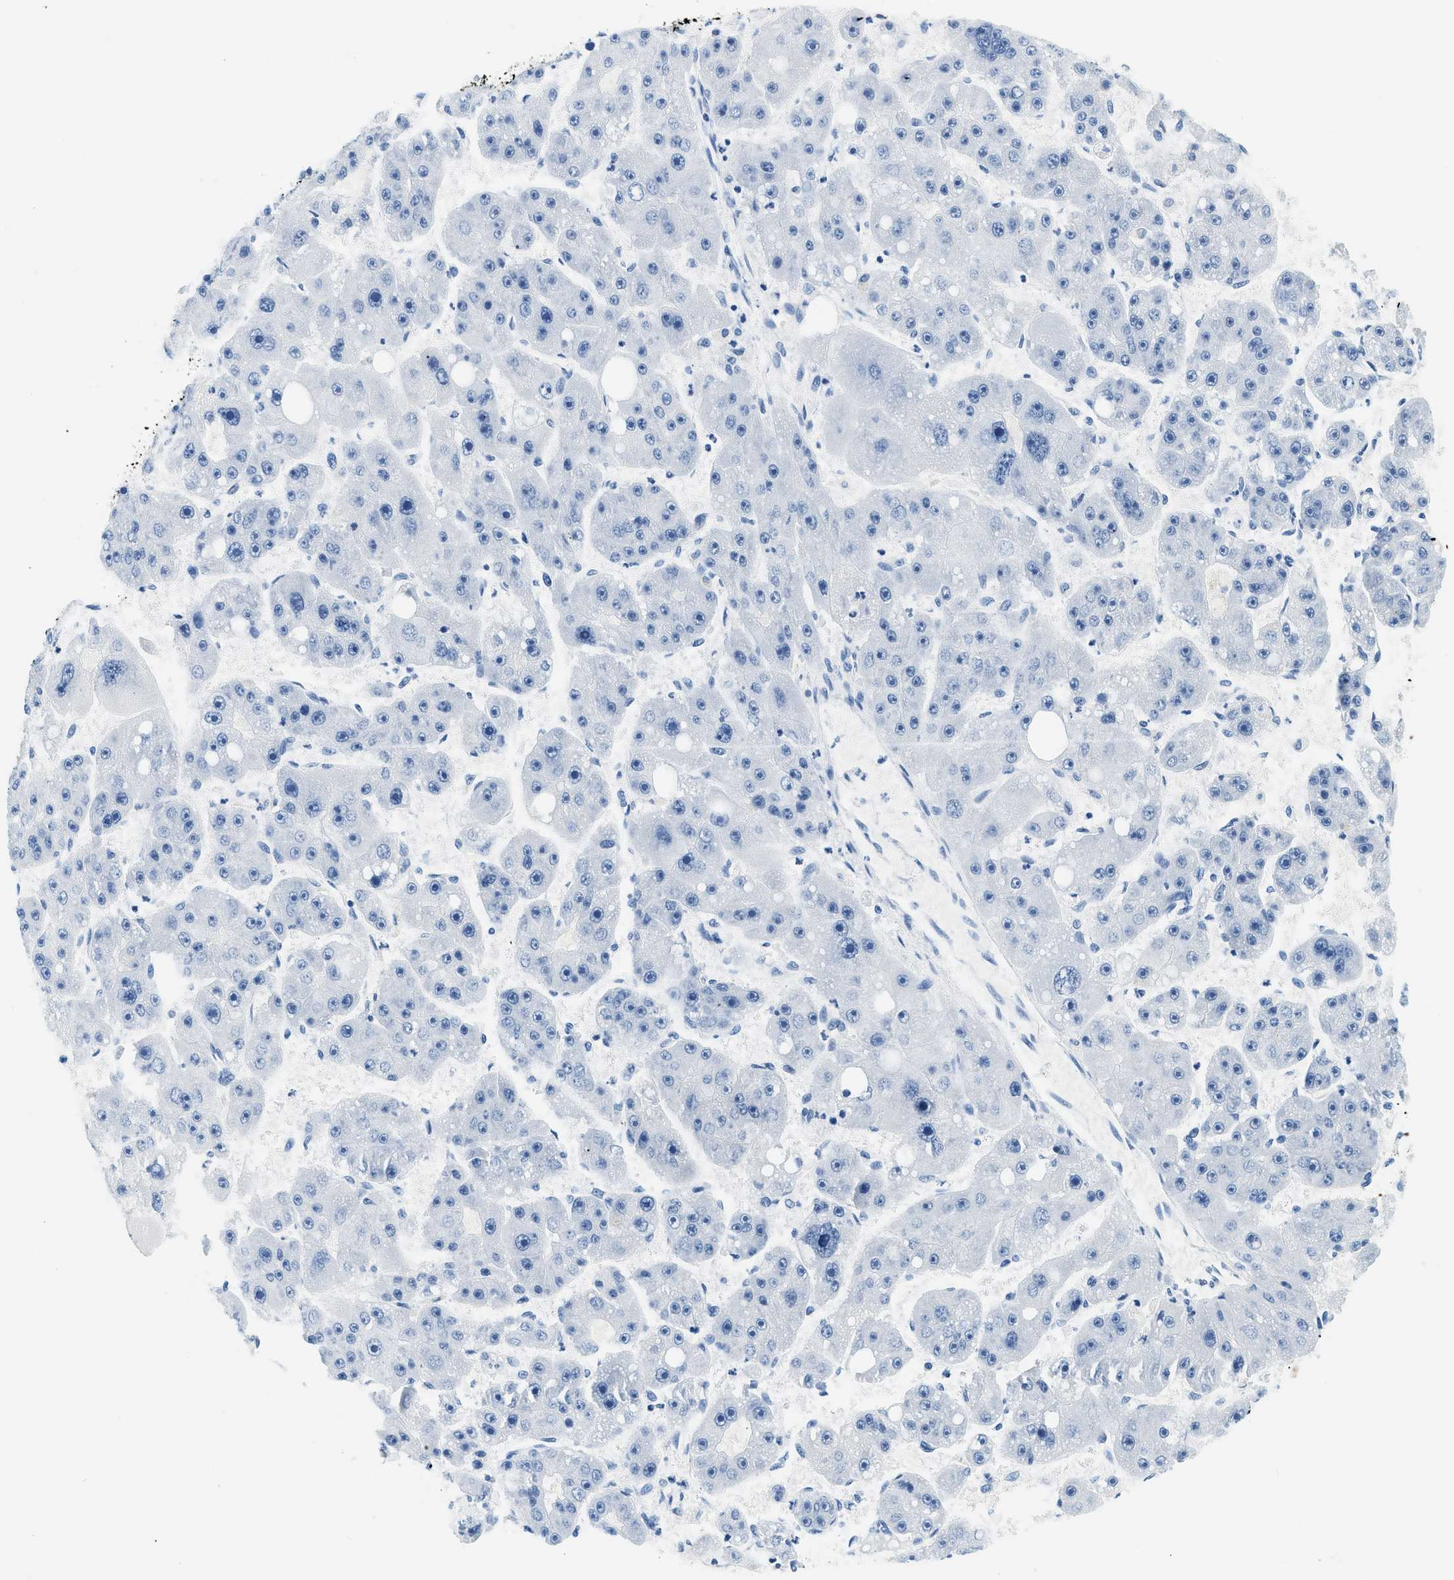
{"staining": {"intensity": "negative", "quantity": "none", "location": "none"}, "tissue": "liver cancer", "cell_type": "Tumor cells", "image_type": "cancer", "snomed": [{"axis": "morphology", "description": "Carcinoma, Hepatocellular, NOS"}, {"axis": "topography", "description": "Liver"}], "caption": "Immunohistochemistry (IHC) of liver cancer demonstrates no positivity in tumor cells.", "gene": "STXBP2", "patient": {"sex": "female", "age": 61}}